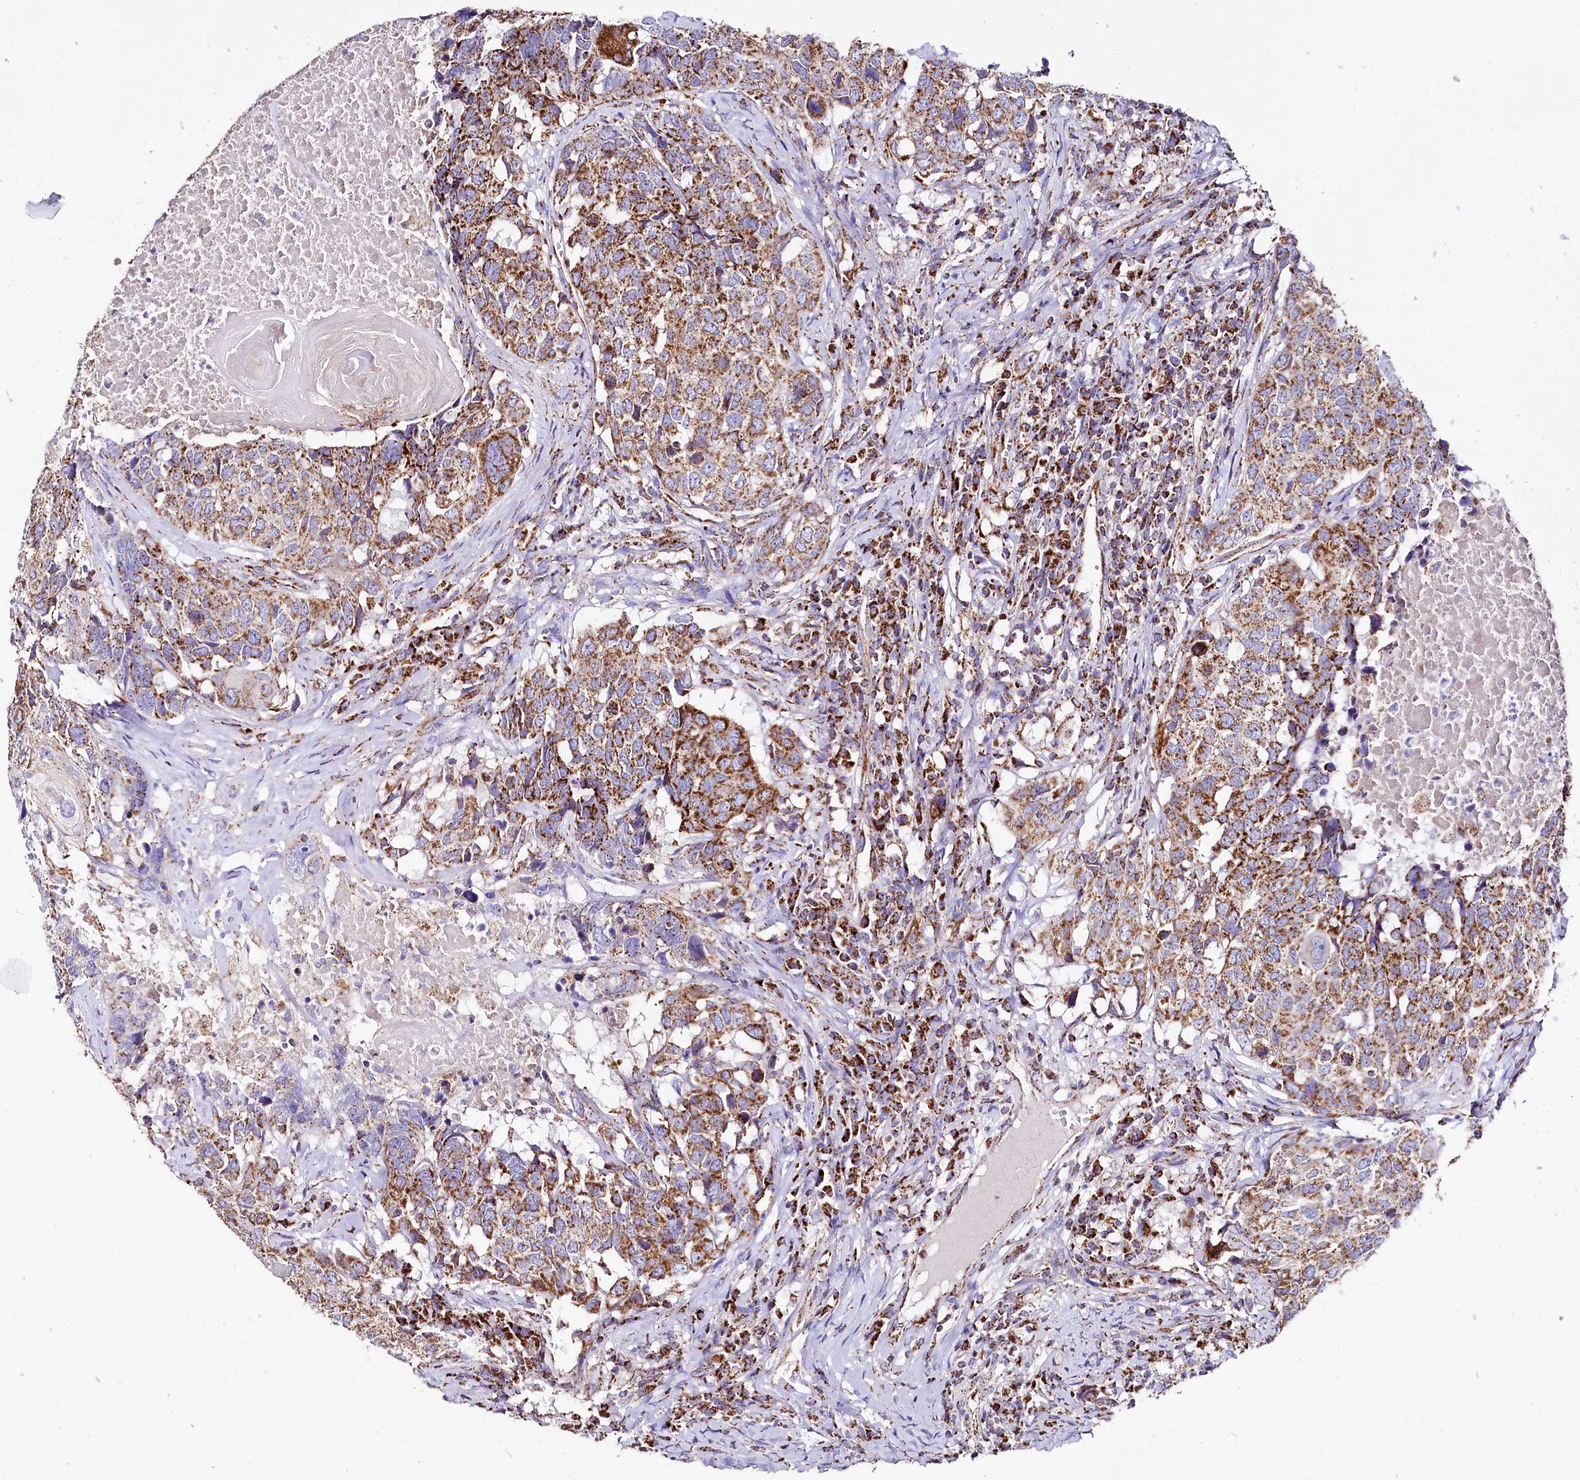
{"staining": {"intensity": "strong", "quantity": ">75%", "location": "cytoplasmic/membranous"}, "tissue": "head and neck cancer", "cell_type": "Tumor cells", "image_type": "cancer", "snomed": [{"axis": "morphology", "description": "Squamous cell carcinoma, NOS"}, {"axis": "topography", "description": "Head-Neck"}], "caption": "Immunohistochemical staining of head and neck cancer (squamous cell carcinoma) displays high levels of strong cytoplasmic/membranous protein positivity in about >75% of tumor cells.", "gene": "APLP2", "patient": {"sex": "male", "age": 66}}